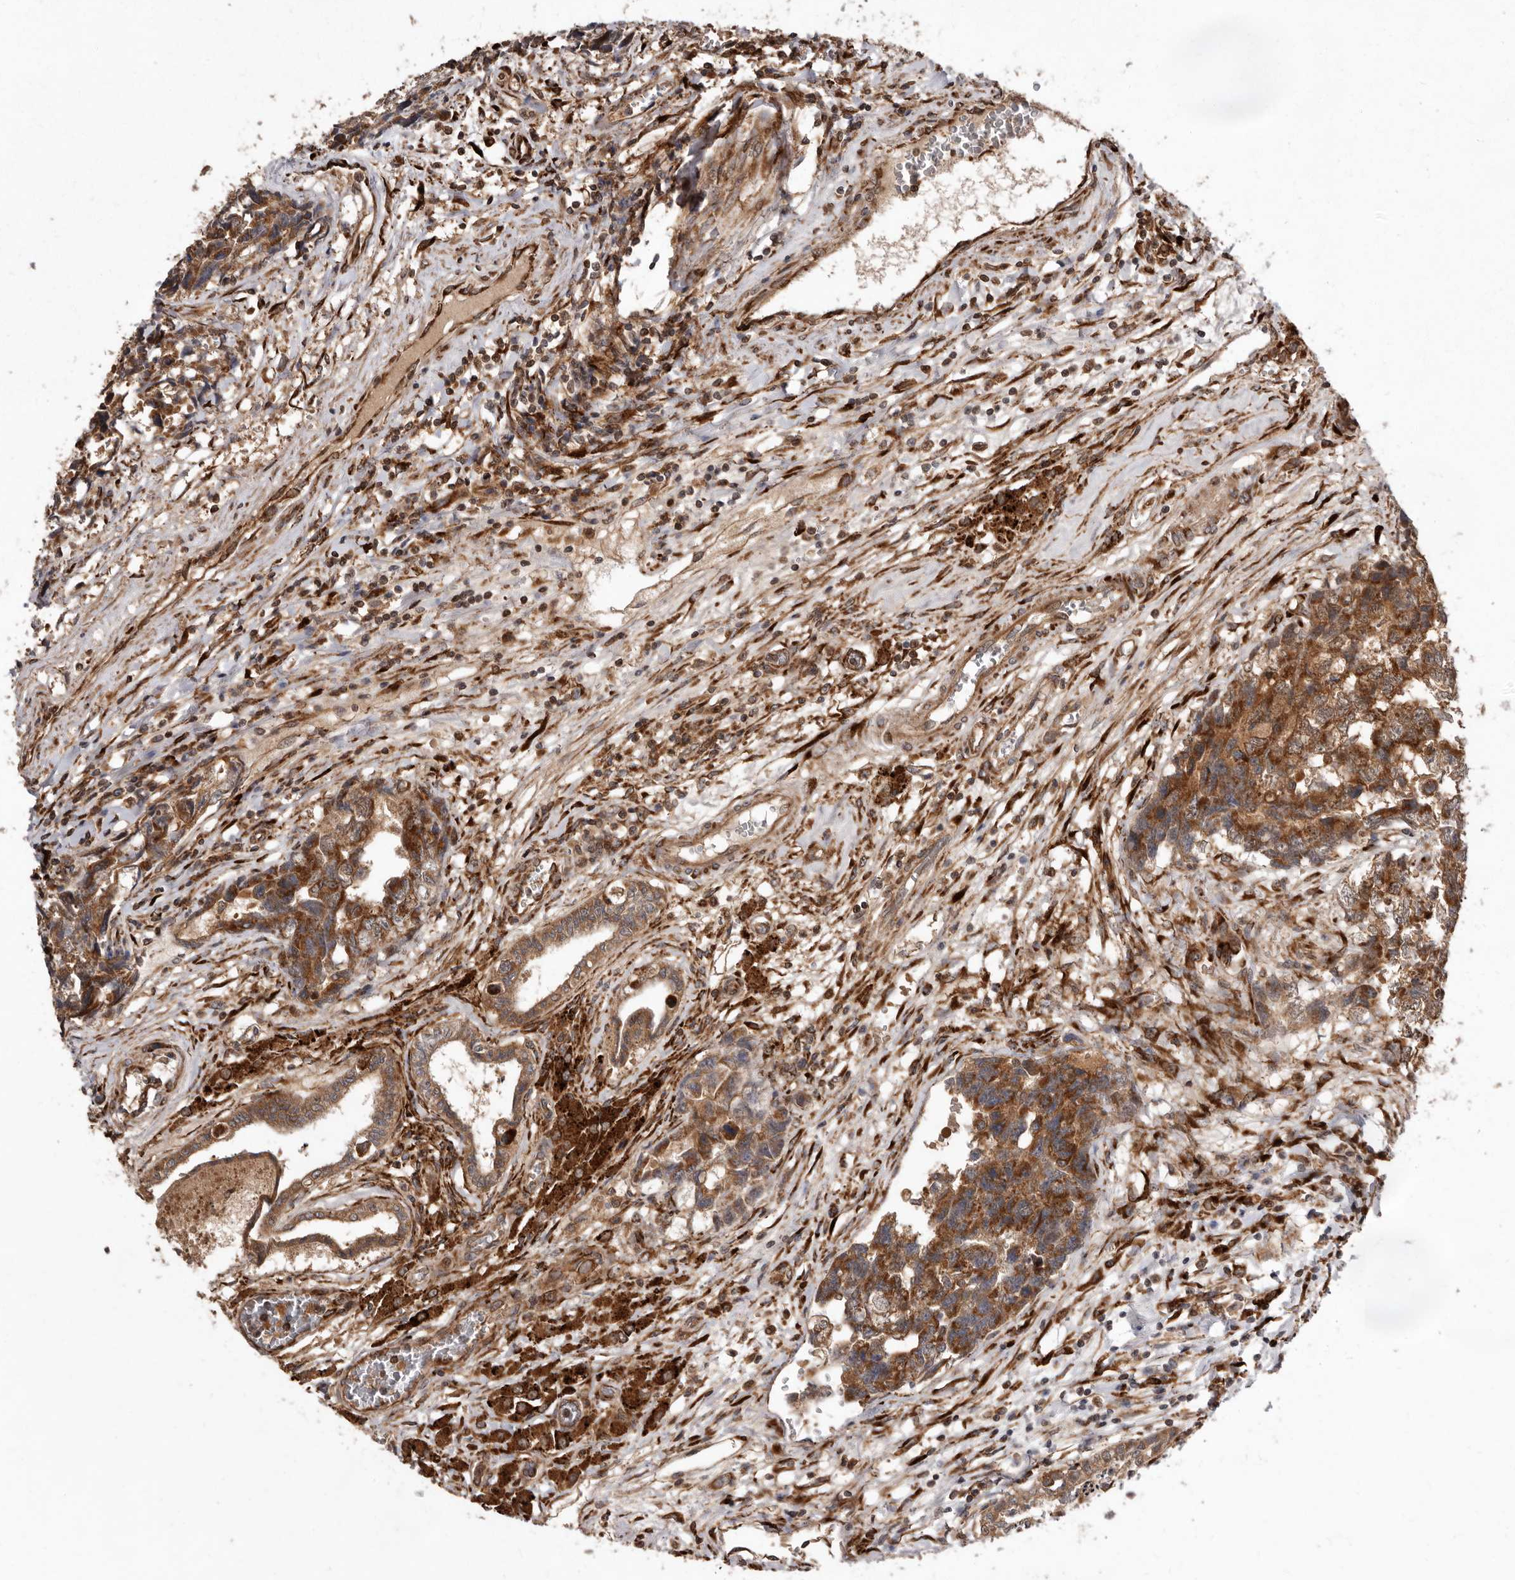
{"staining": {"intensity": "moderate", "quantity": ">75%", "location": "cytoplasmic/membranous"}, "tissue": "testis cancer", "cell_type": "Tumor cells", "image_type": "cancer", "snomed": [{"axis": "morphology", "description": "Carcinoma, Embryonal, NOS"}, {"axis": "topography", "description": "Testis"}], "caption": "Moderate cytoplasmic/membranous staining for a protein is identified in about >75% of tumor cells of testis cancer (embryonal carcinoma) using immunohistochemistry (IHC).", "gene": "FLAD1", "patient": {"sex": "male", "age": 31}}